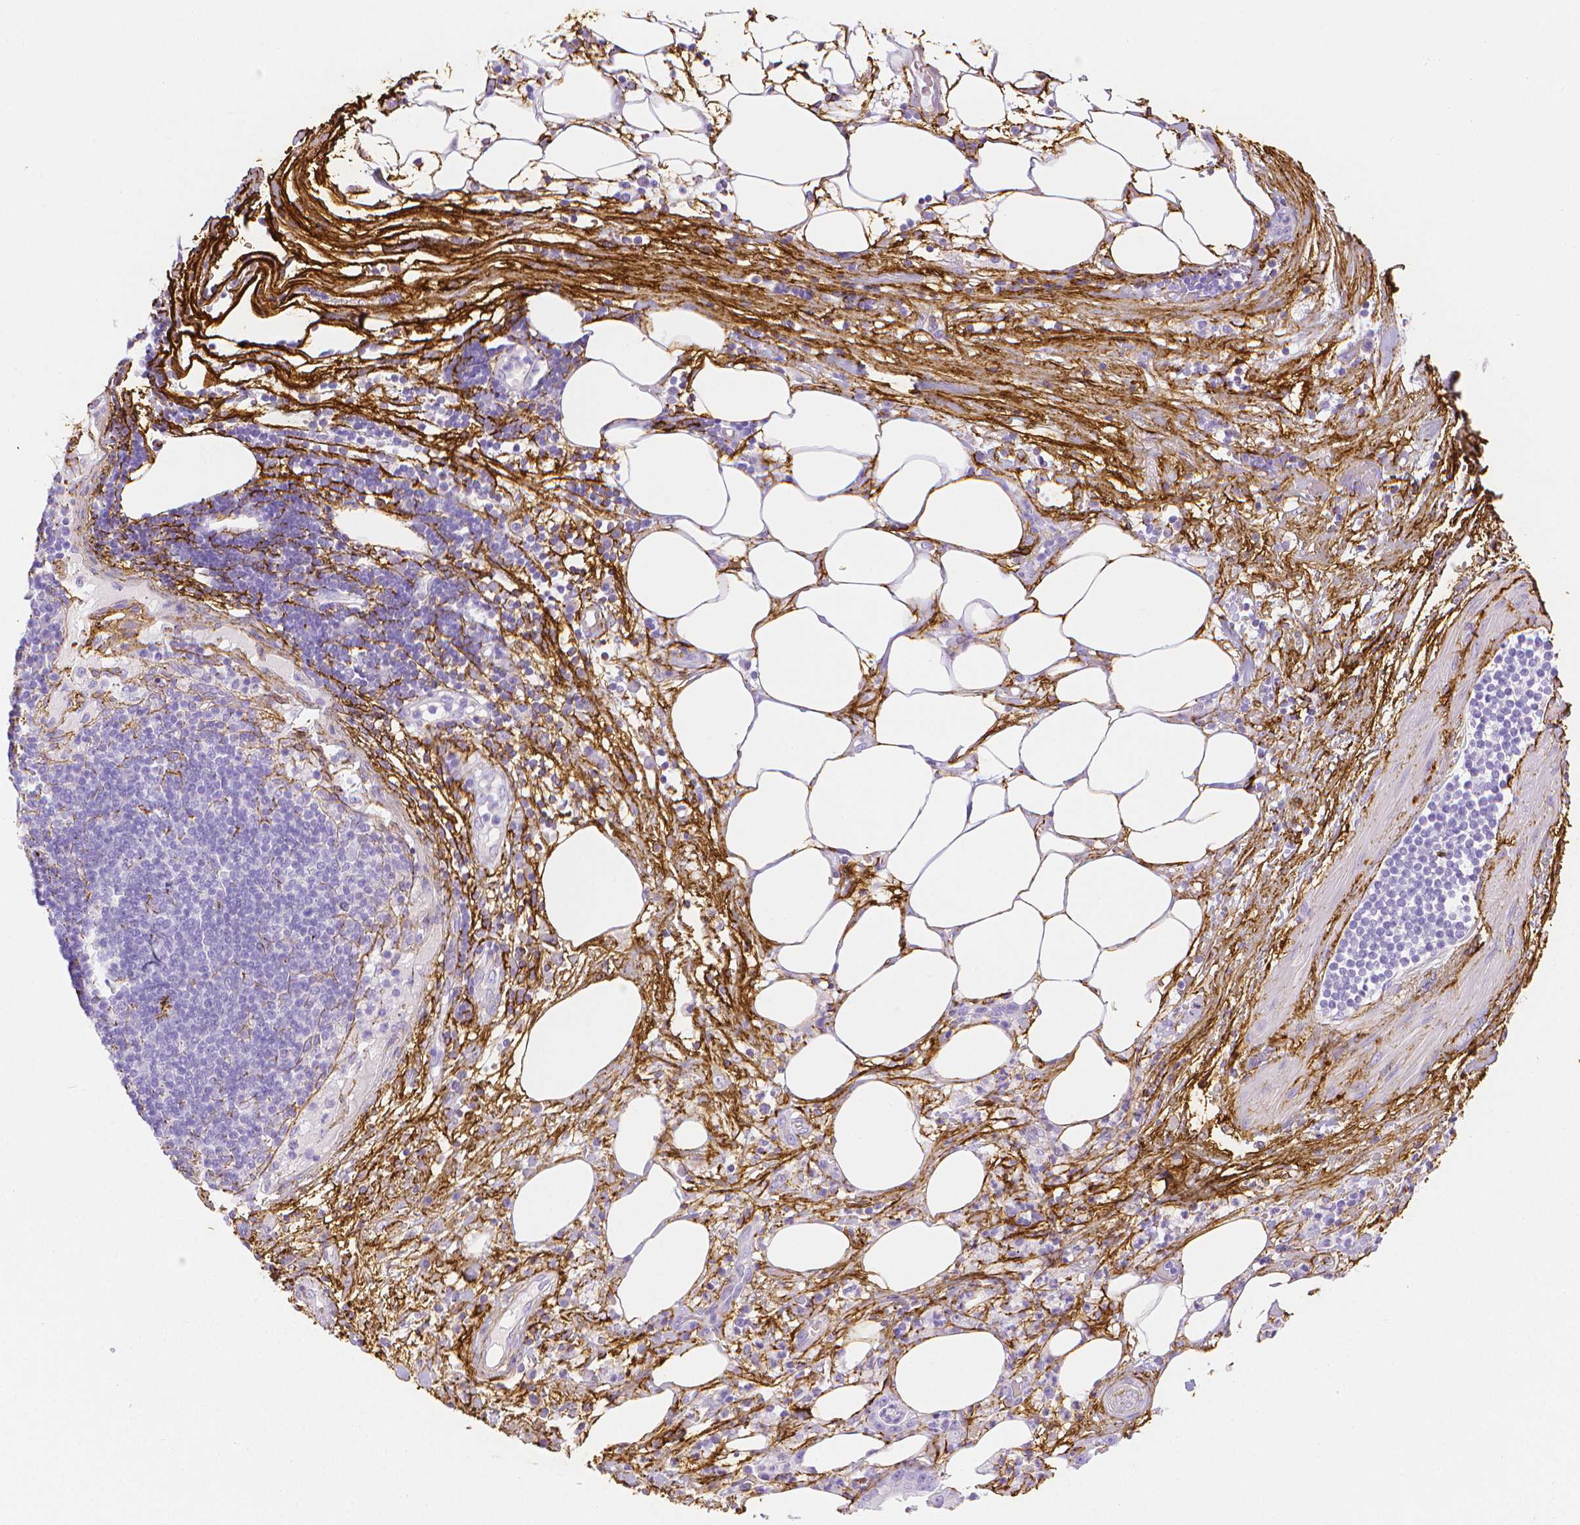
{"staining": {"intensity": "negative", "quantity": "none", "location": "none"}, "tissue": "pancreatic cancer", "cell_type": "Tumor cells", "image_type": "cancer", "snomed": [{"axis": "morphology", "description": "Adenocarcinoma, NOS"}, {"axis": "topography", "description": "Pancreas"}], "caption": "High power microscopy micrograph of an immunohistochemistry (IHC) photomicrograph of pancreatic cancer, revealing no significant staining in tumor cells. (Stains: DAB IHC with hematoxylin counter stain, Microscopy: brightfield microscopy at high magnification).", "gene": "FBN1", "patient": {"sex": "male", "age": 71}}